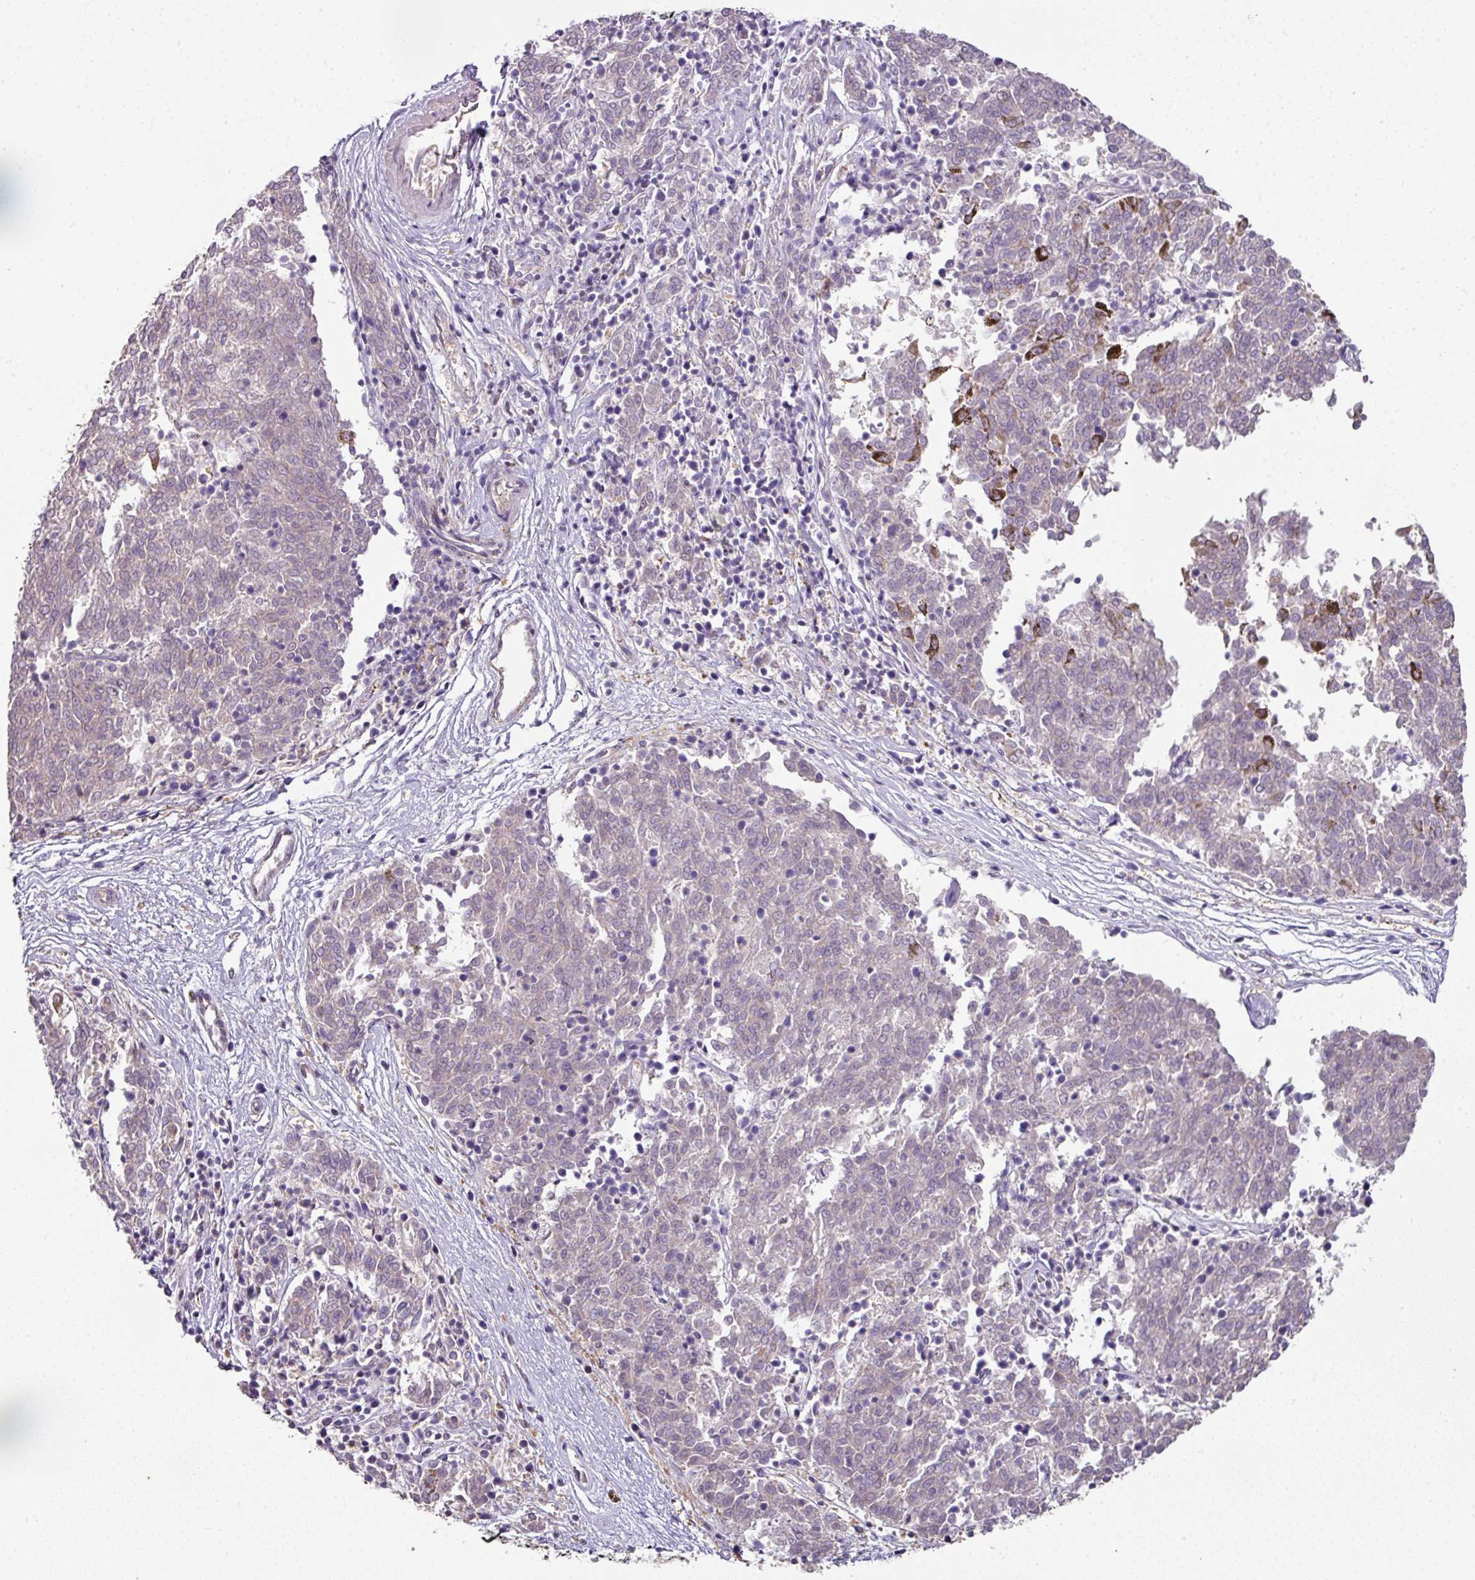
{"staining": {"intensity": "negative", "quantity": "none", "location": "none"}, "tissue": "melanoma", "cell_type": "Tumor cells", "image_type": "cancer", "snomed": [{"axis": "morphology", "description": "Malignant melanoma, NOS"}, {"axis": "topography", "description": "Skin"}], "caption": "This histopathology image is of malignant melanoma stained with immunohistochemistry to label a protein in brown with the nuclei are counter-stained blue. There is no expression in tumor cells.", "gene": "ANKRD18A", "patient": {"sex": "female", "age": 72}}